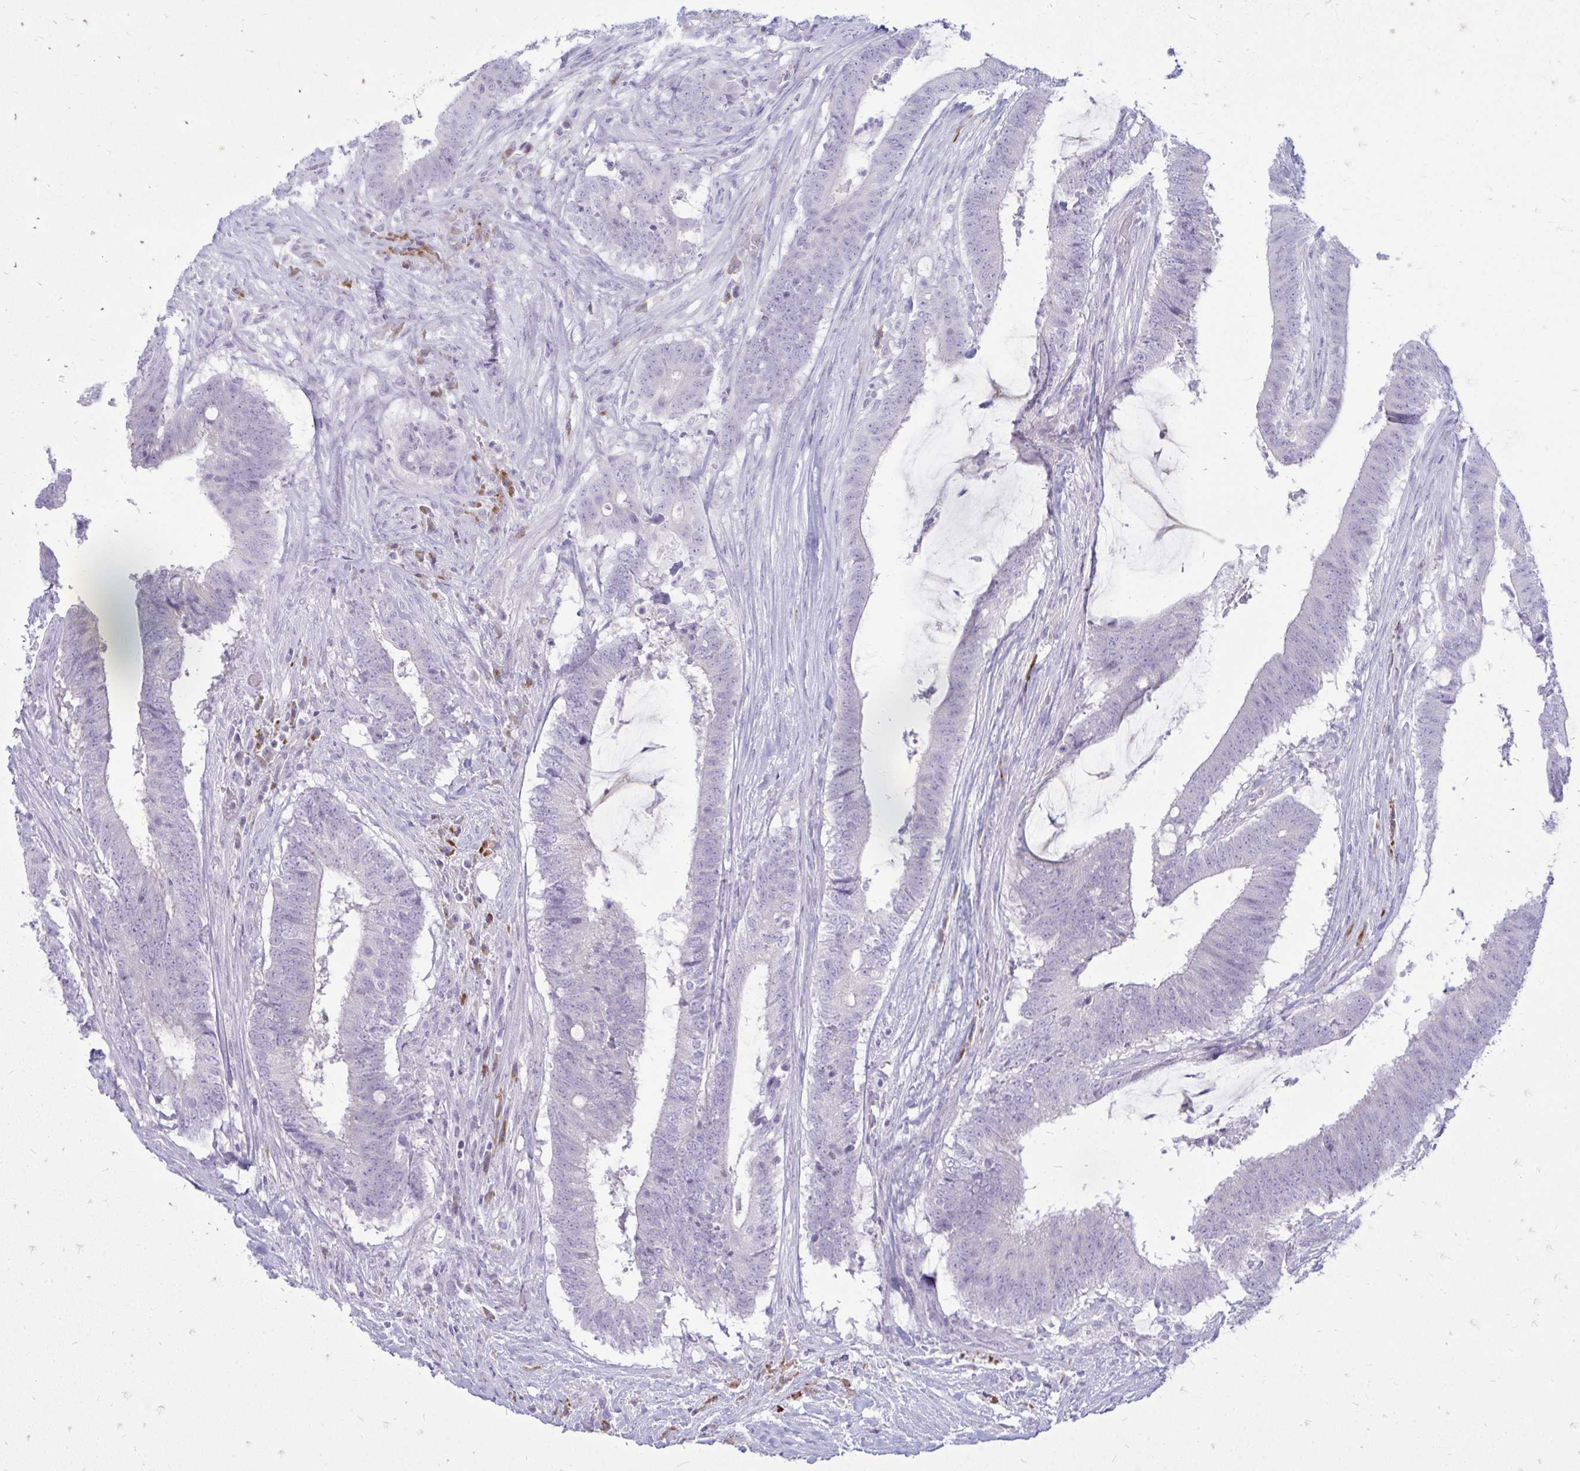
{"staining": {"intensity": "negative", "quantity": "none", "location": "none"}, "tissue": "colorectal cancer", "cell_type": "Tumor cells", "image_type": "cancer", "snomed": [{"axis": "morphology", "description": "Adenocarcinoma, NOS"}, {"axis": "topography", "description": "Colon"}], "caption": "Colorectal cancer (adenocarcinoma) was stained to show a protein in brown. There is no significant expression in tumor cells.", "gene": "TSPEAR", "patient": {"sex": "female", "age": 43}}